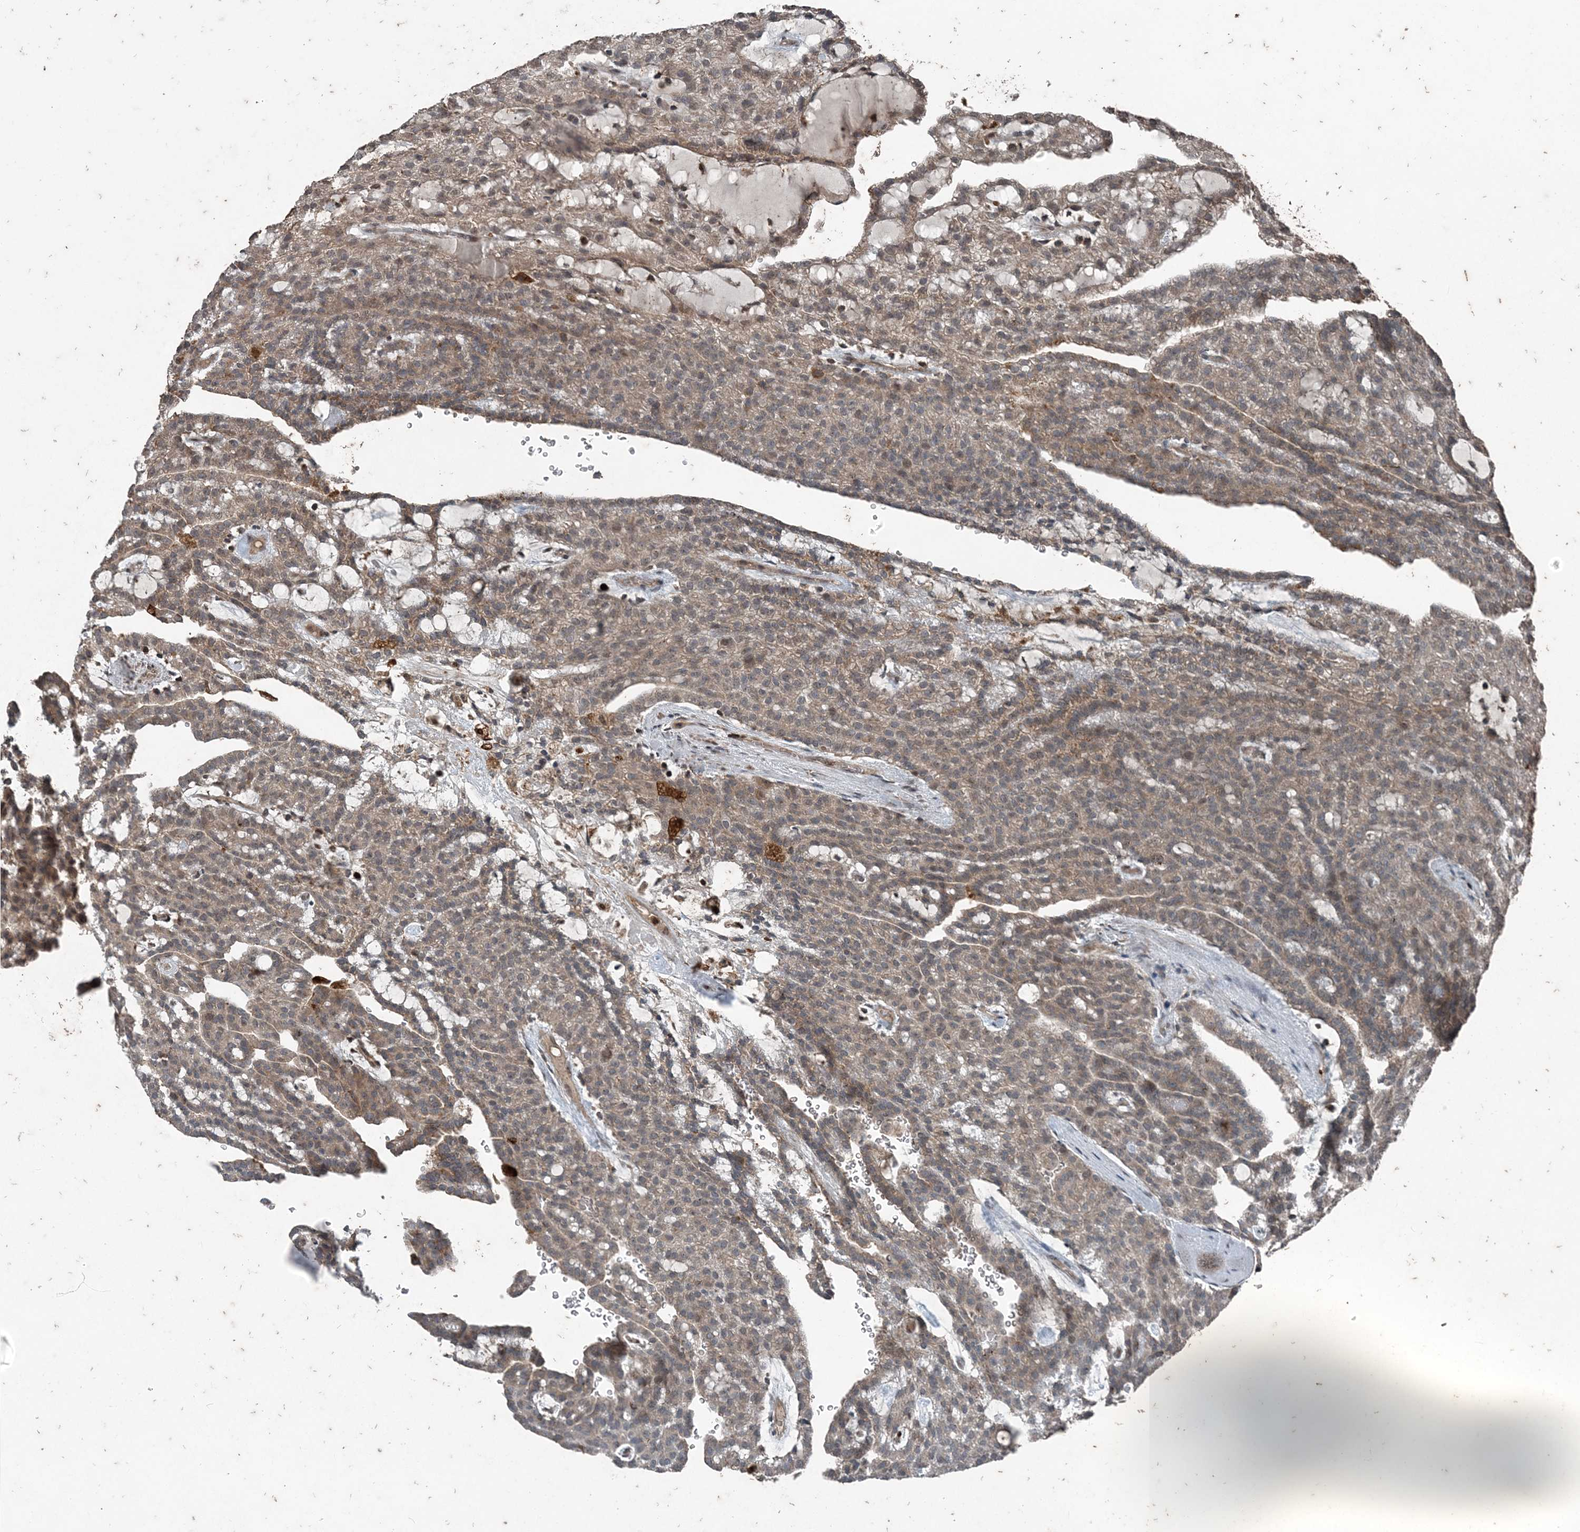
{"staining": {"intensity": "weak", "quantity": "25%-75%", "location": "cytoplasmic/membranous"}, "tissue": "renal cancer", "cell_type": "Tumor cells", "image_type": "cancer", "snomed": [{"axis": "morphology", "description": "Adenocarcinoma, NOS"}, {"axis": "topography", "description": "Kidney"}], "caption": "Protein staining of adenocarcinoma (renal) tissue shows weak cytoplasmic/membranous staining in about 25%-75% of tumor cells. Immunohistochemistry (ihc) stains the protein of interest in brown and the nuclei are stained blue.", "gene": "CFL1", "patient": {"sex": "male", "age": 63}}